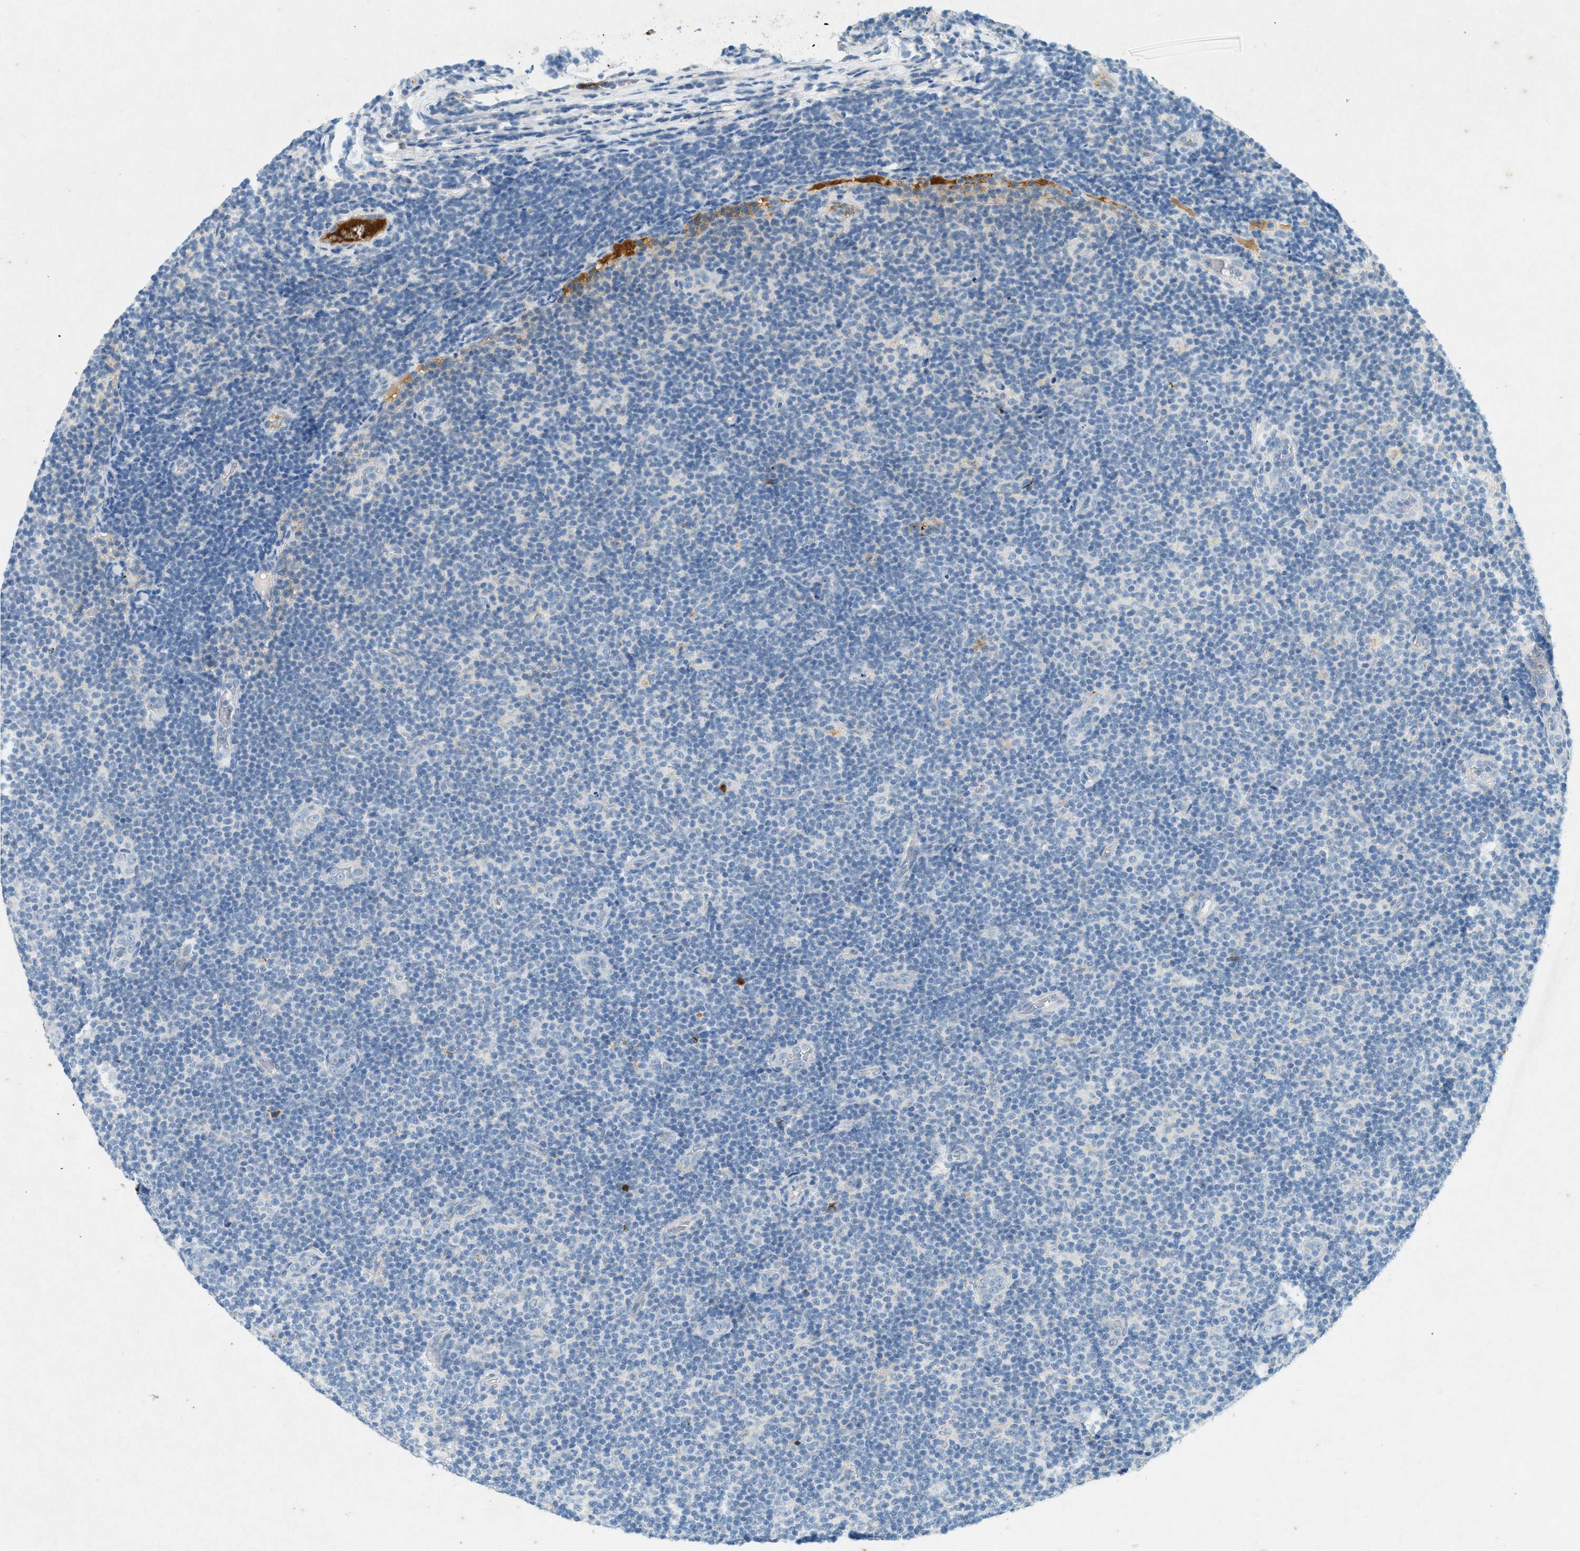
{"staining": {"intensity": "negative", "quantity": "none", "location": "none"}, "tissue": "lymphoma", "cell_type": "Tumor cells", "image_type": "cancer", "snomed": [{"axis": "morphology", "description": "Malignant lymphoma, non-Hodgkin's type, Low grade"}, {"axis": "topography", "description": "Lymph node"}], "caption": "Tumor cells show no significant protein expression in malignant lymphoma, non-Hodgkin's type (low-grade).", "gene": "F2", "patient": {"sex": "male", "age": 83}}